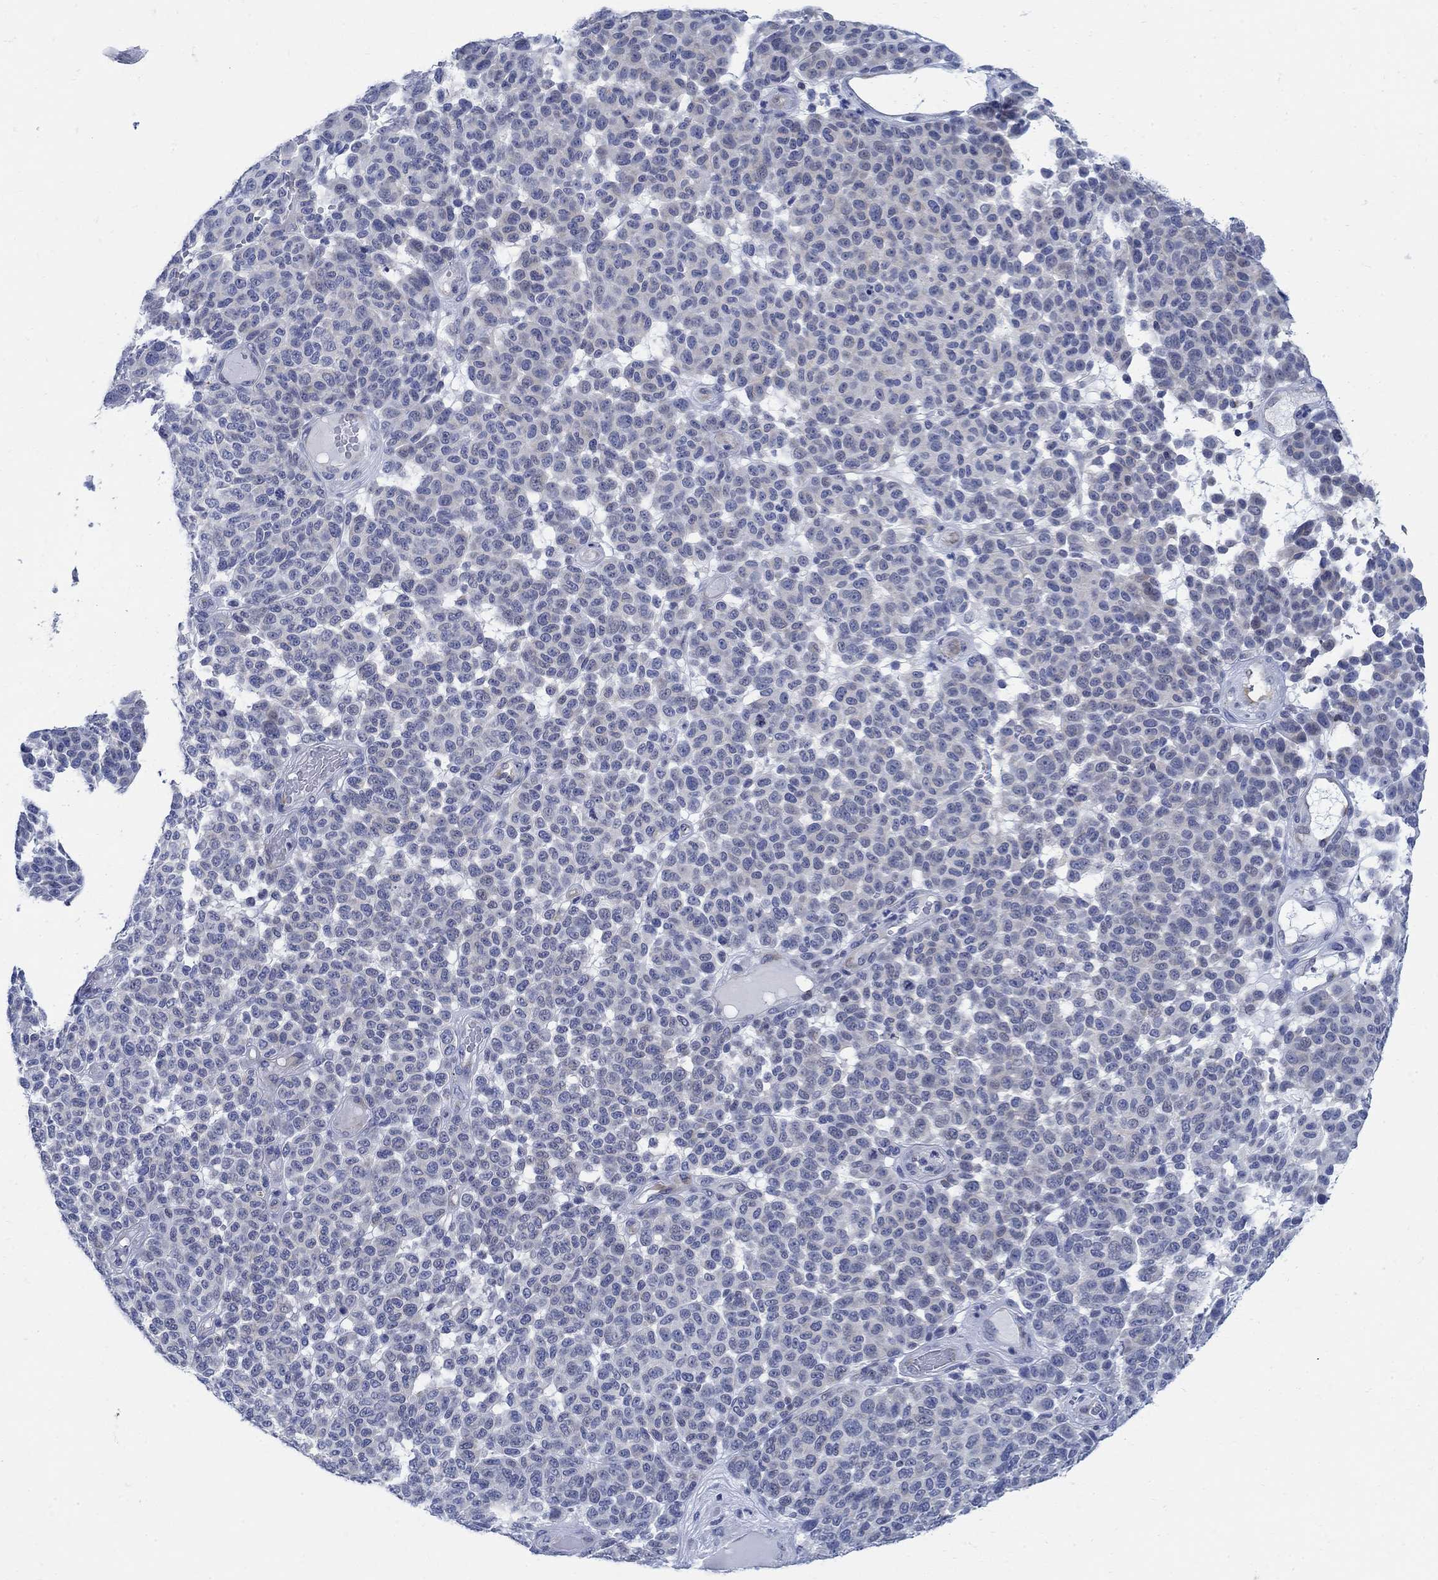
{"staining": {"intensity": "negative", "quantity": "none", "location": "none"}, "tissue": "melanoma", "cell_type": "Tumor cells", "image_type": "cancer", "snomed": [{"axis": "morphology", "description": "Malignant melanoma, NOS"}, {"axis": "topography", "description": "Skin"}], "caption": "The histopathology image reveals no staining of tumor cells in melanoma. (DAB immunohistochemistry visualized using brightfield microscopy, high magnification).", "gene": "PHF21B", "patient": {"sex": "male", "age": 59}}